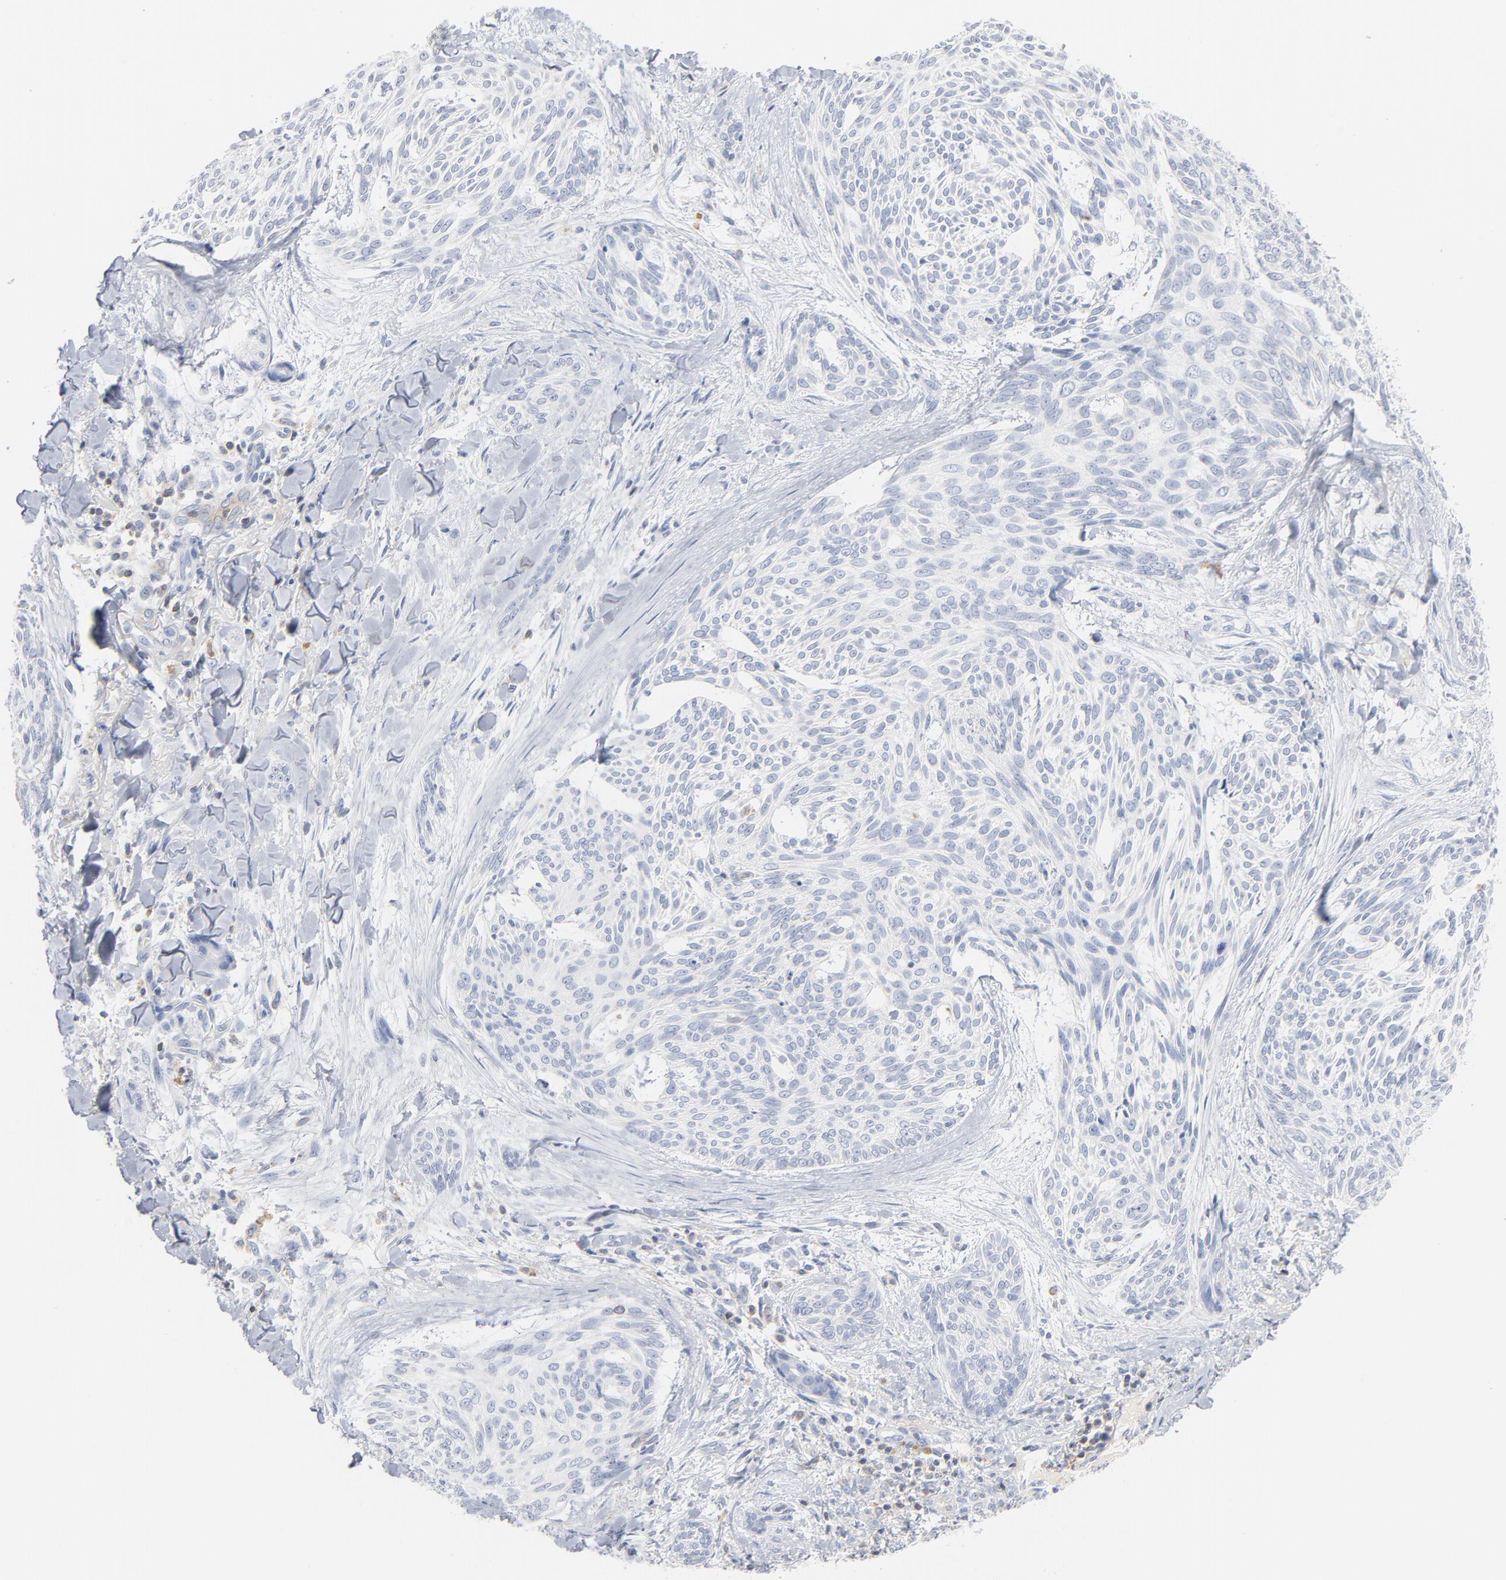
{"staining": {"intensity": "negative", "quantity": "none", "location": "none"}, "tissue": "skin cancer", "cell_type": "Tumor cells", "image_type": "cancer", "snomed": [{"axis": "morphology", "description": "Normal tissue, NOS"}, {"axis": "morphology", "description": "Basal cell carcinoma"}, {"axis": "topography", "description": "Skin"}], "caption": "The immunohistochemistry photomicrograph has no significant staining in tumor cells of skin basal cell carcinoma tissue.", "gene": "PTK2B", "patient": {"sex": "female", "age": 71}}